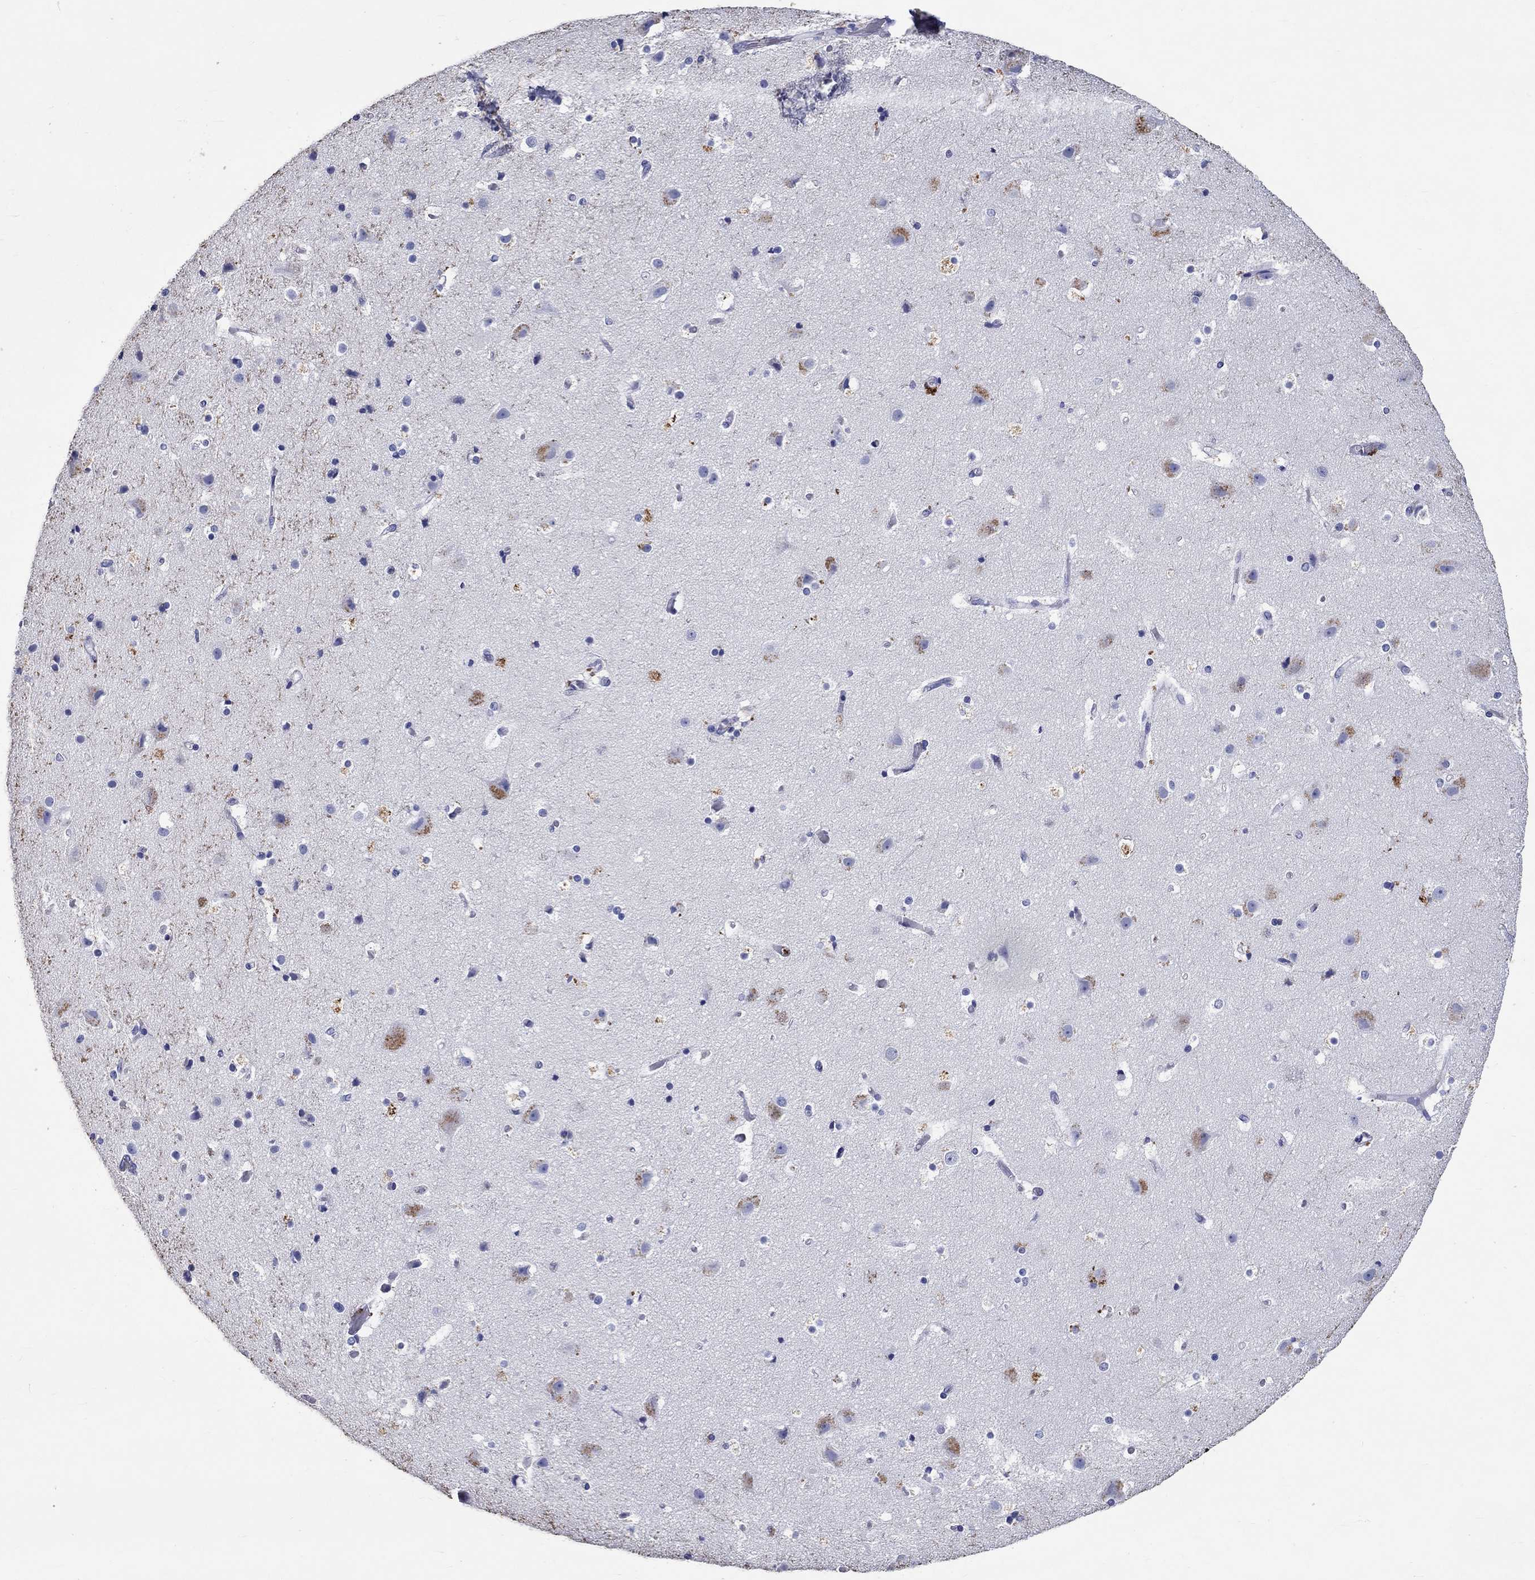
{"staining": {"intensity": "negative", "quantity": "none", "location": "none"}, "tissue": "cerebral cortex", "cell_type": "Endothelial cells", "image_type": "normal", "snomed": [{"axis": "morphology", "description": "Normal tissue, NOS"}, {"axis": "topography", "description": "Cerebral cortex"}], "caption": "An immunohistochemistry histopathology image of normal cerebral cortex is shown. There is no staining in endothelial cells of cerebral cortex. (DAB (3,3'-diaminobenzidine) immunohistochemistry (IHC) visualized using brightfield microscopy, high magnification).", "gene": "EPX", "patient": {"sex": "female", "age": 52}}